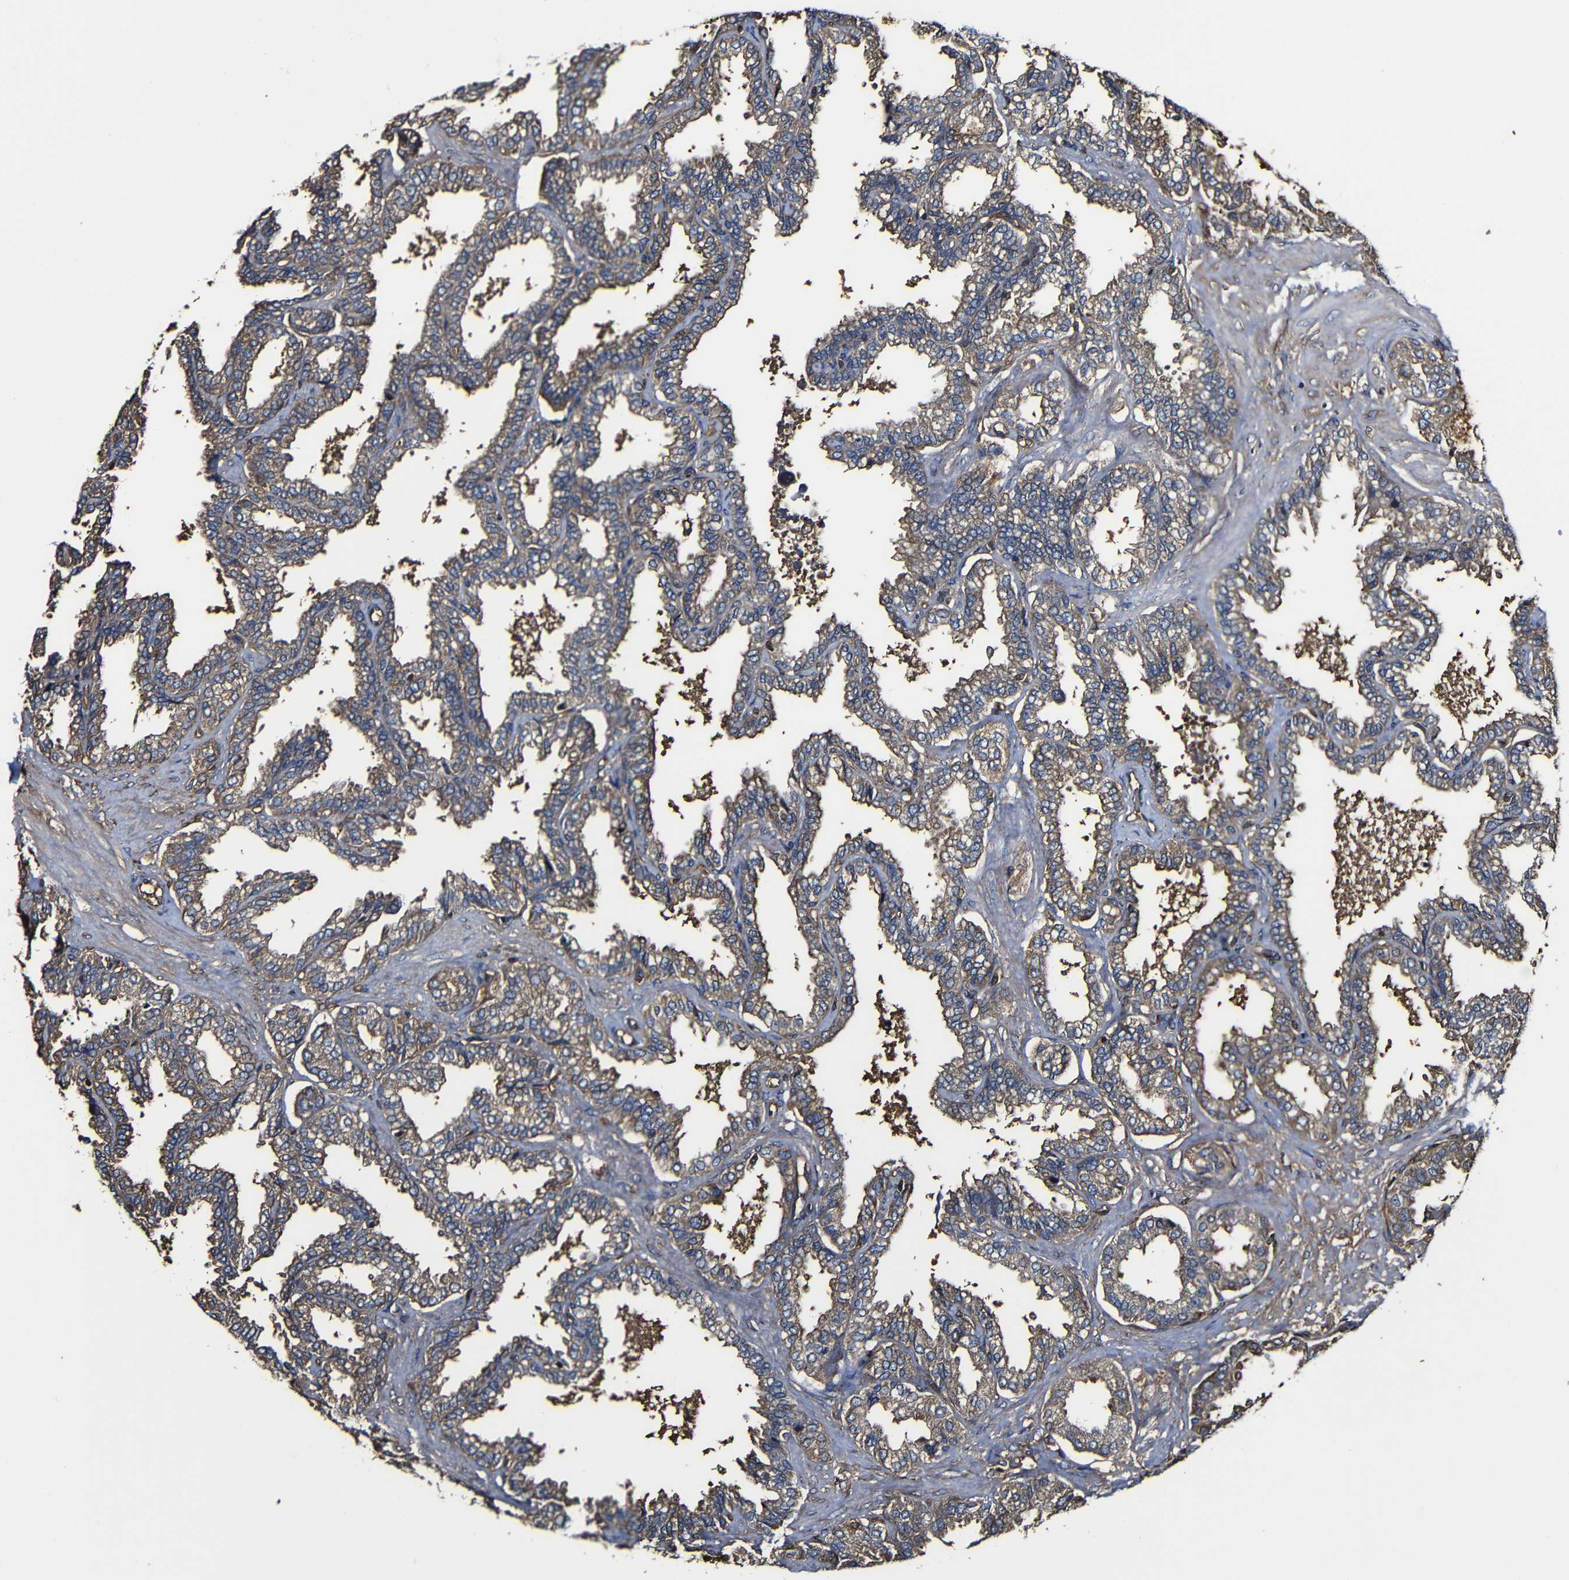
{"staining": {"intensity": "moderate", "quantity": ">75%", "location": "cytoplasmic/membranous"}, "tissue": "seminal vesicle", "cell_type": "Glandular cells", "image_type": "normal", "snomed": [{"axis": "morphology", "description": "Normal tissue, NOS"}, {"axis": "topography", "description": "Seminal veicle"}], "caption": "Immunohistochemical staining of benign seminal vesicle reveals medium levels of moderate cytoplasmic/membranous staining in about >75% of glandular cells. The staining is performed using DAB brown chromogen to label protein expression. The nuclei are counter-stained blue using hematoxylin.", "gene": "MSN", "patient": {"sex": "male", "age": 46}}